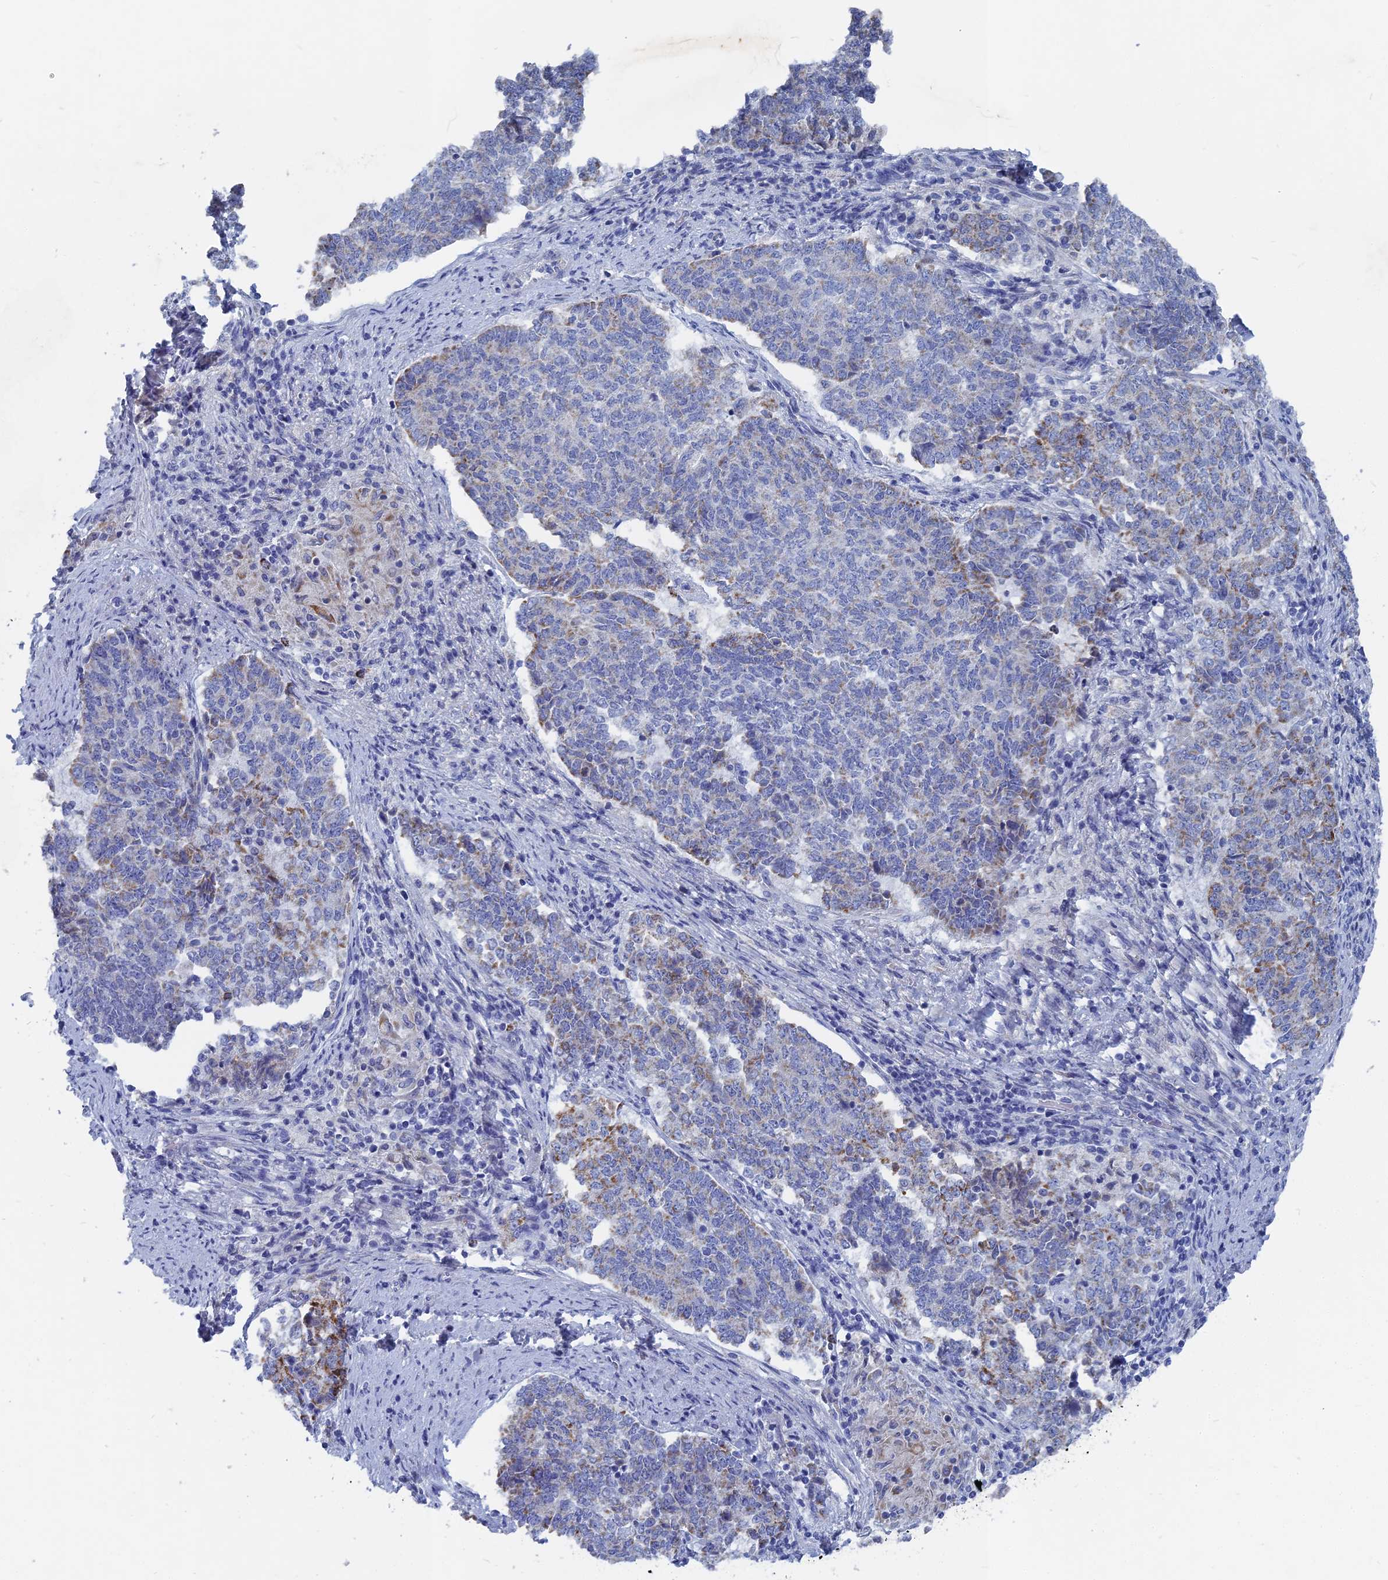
{"staining": {"intensity": "weak", "quantity": "<25%", "location": "cytoplasmic/membranous"}, "tissue": "endometrial cancer", "cell_type": "Tumor cells", "image_type": "cancer", "snomed": [{"axis": "morphology", "description": "Adenocarcinoma, NOS"}, {"axis": "topography", "description": "Endometrium"}], "caption": "High power microscopy photomicrograph of an IHC photomicrograph of adenocarcinoma (endometrial), revealing no significant staining in tumor cells.", "gene": "HIGD1A", "patient": {"sex": "female", "age": 80}}